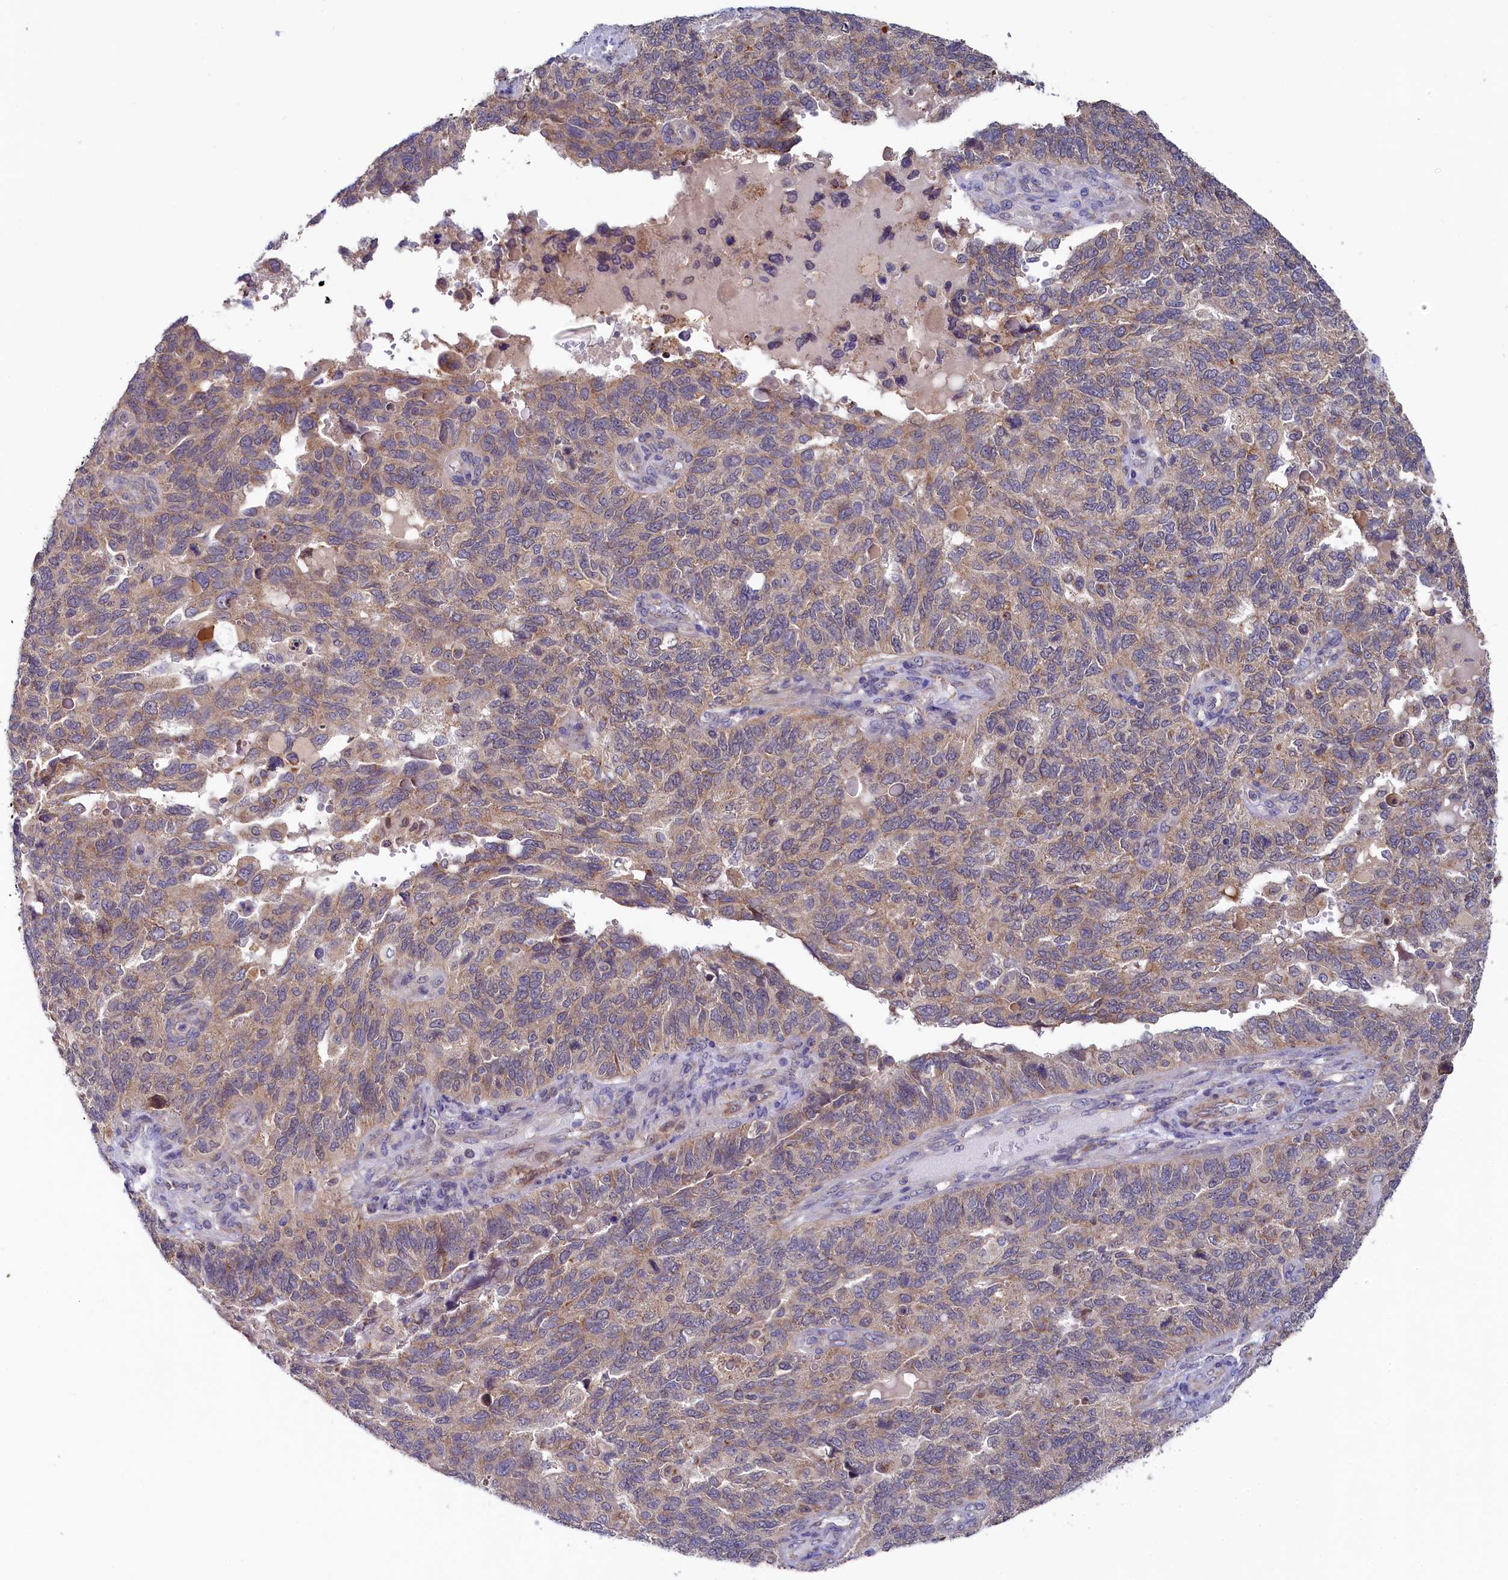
{"staining": {"intensity": "weak", "quantity": ">75%", "location": "cytoplasmic/membranous"}, "tissue": "endometrial cancer", "cell_type": "Tumor cells", "image_type": "cancer", "snomed": [{"axis": "morphology", "description": "Adenocarcinoma, NOS"}, {"axis": "topography", "description": "Endometrium"}], "caption": "A brown stain labels weak cytoplasmic/membranous staining of a protein in human endometrial cancer (adenocarcinoma) tumor cells.", "gene": "SPINK9", "patient": {"sex": "female", "age": 66}}